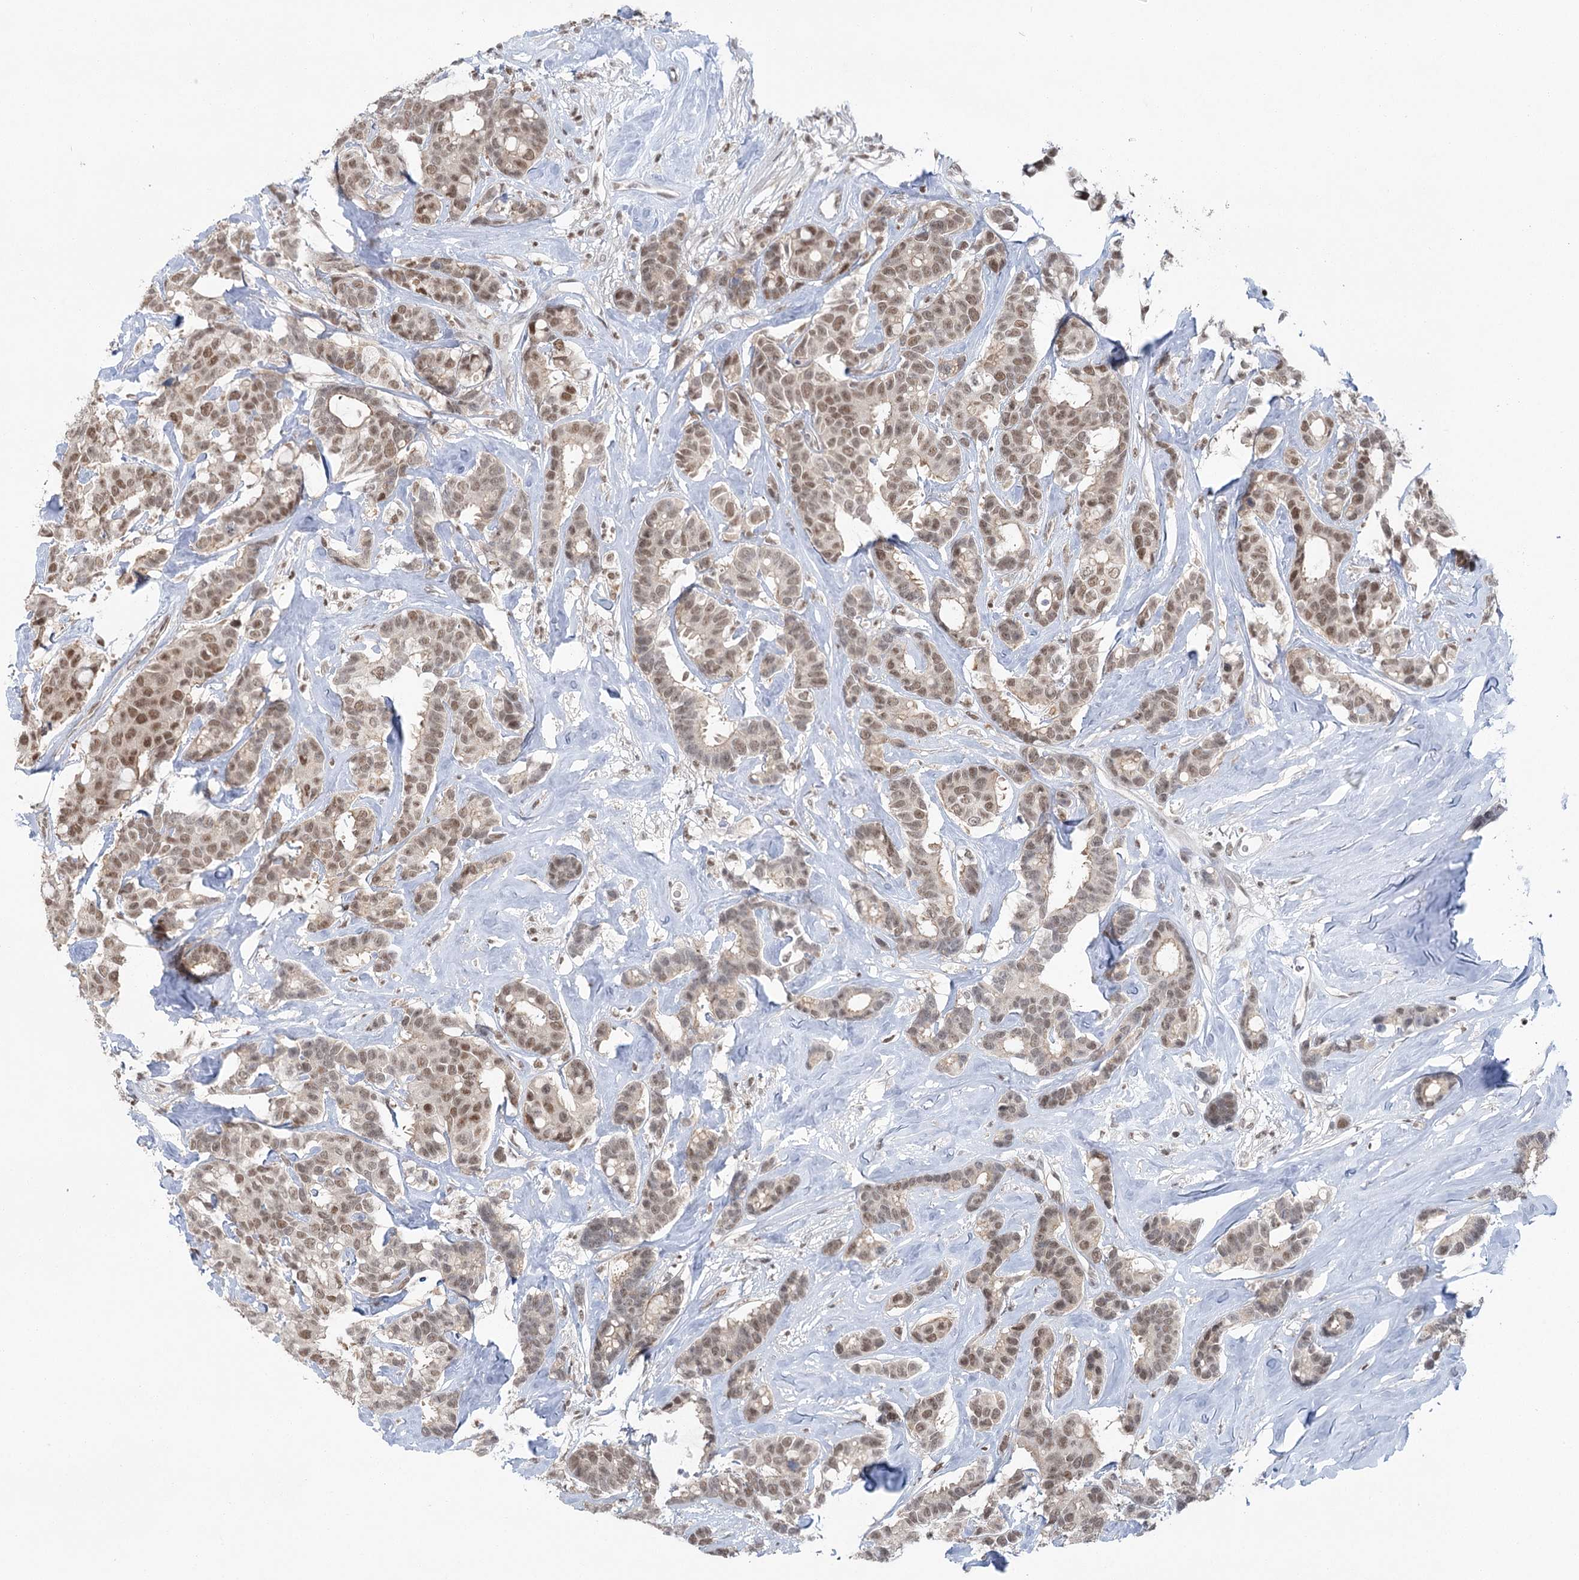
{"staining": {"intensity": "weak", "quantity": ">75%", "location": "nuclear"}, "tissue": "breast cancer", "cell_type": "Tumor cells", "image_type": "cancer", "snomed": [{"axis": "morphology", "description": "Duct carcinoma"}, {"axis": "topography", "description": "Breast"}], "caption": "The photomicrograph shows immunohistochemical staining of infiltrating ductal carcinoma (breast). There is weak nuclear expression is appreciated in approximately >75% of tumor cells.", "gene": "PDS5A", "patient": {"sex": "female", "age": 87}}